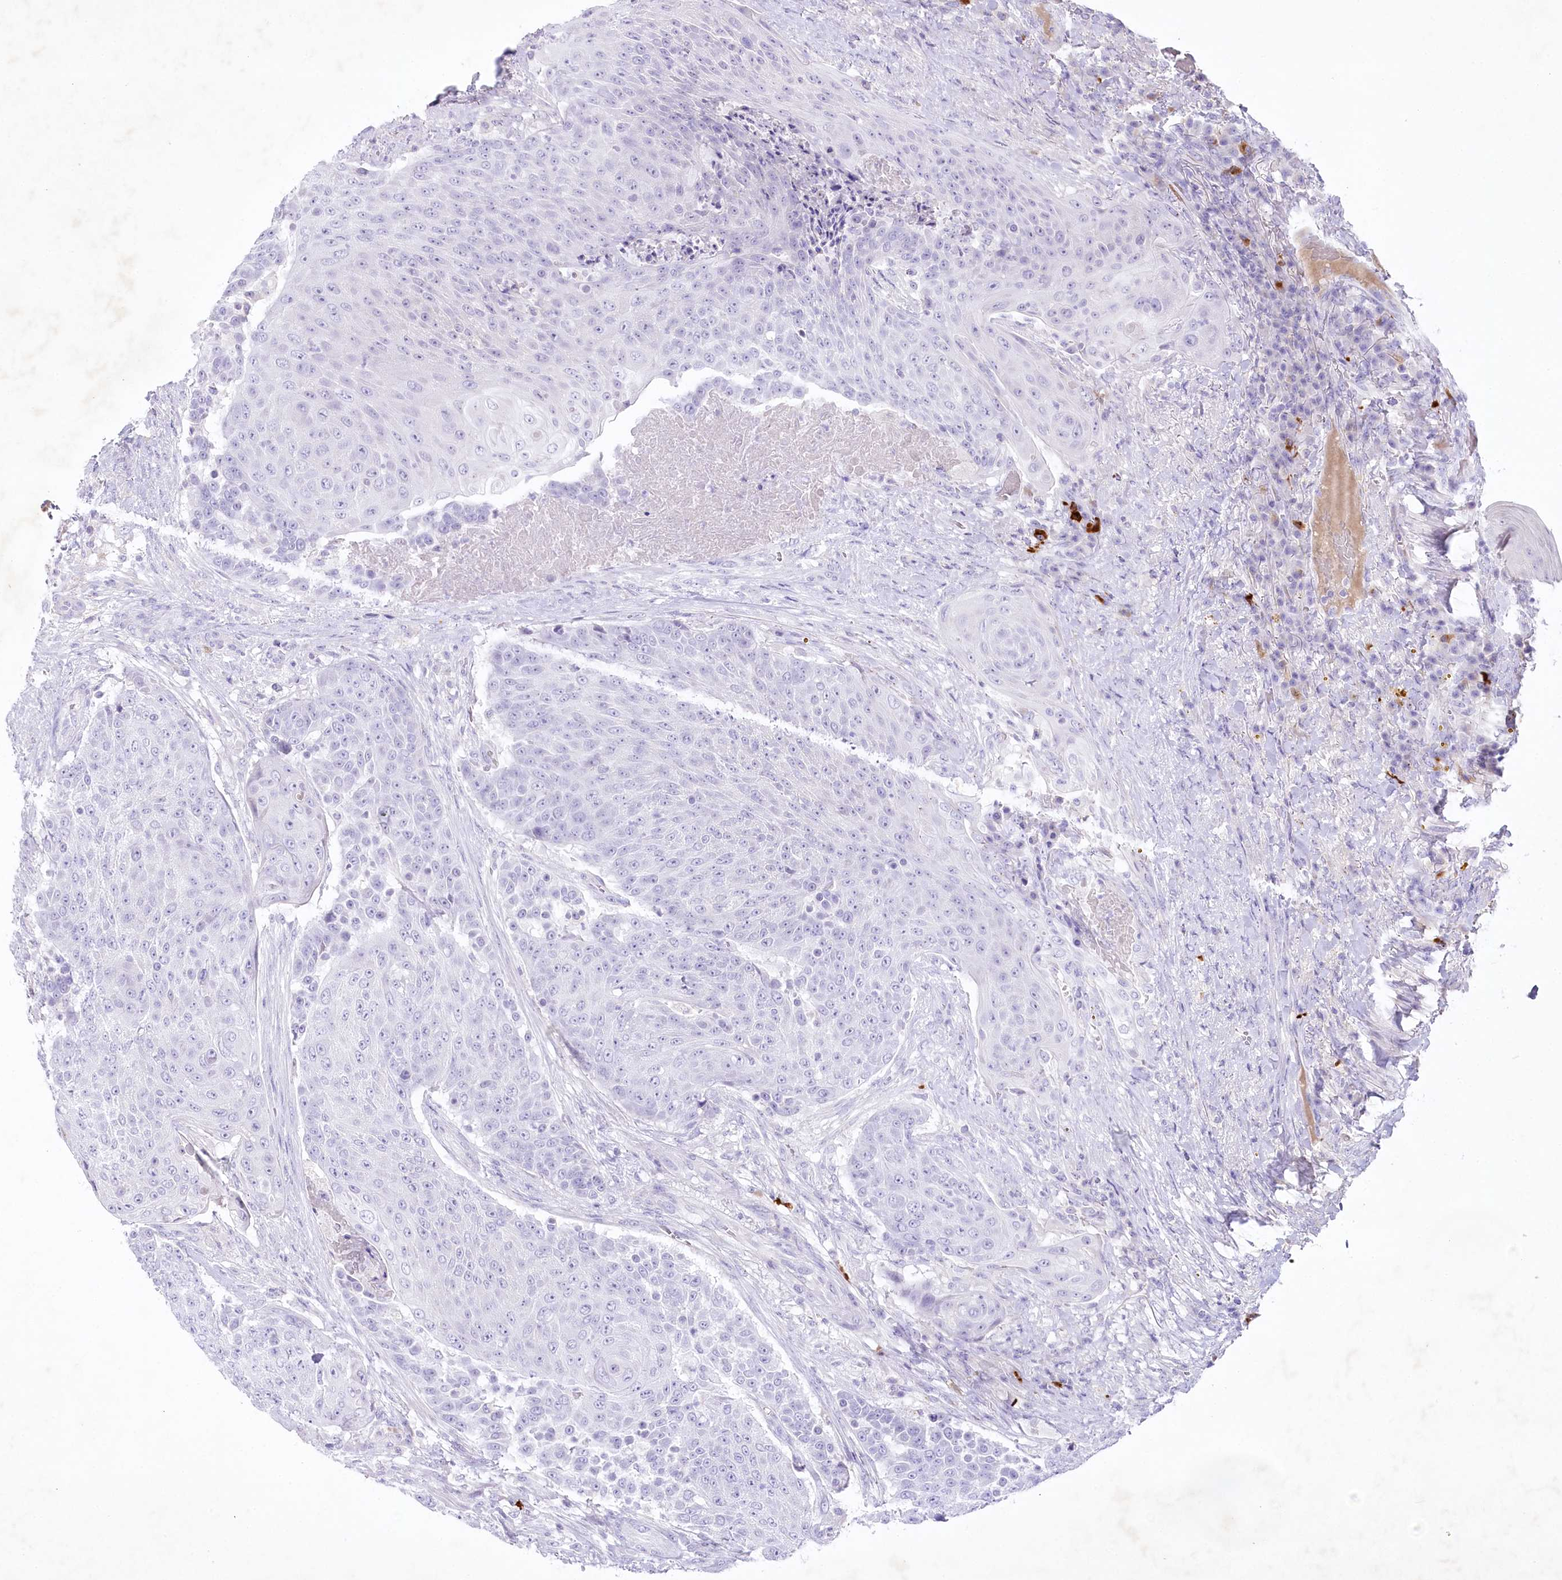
{"staining": {"intensity": "negative", "quantity": "none", "location": "none"}, "tissue": "urothelial cancer", "cell_type": "Tumor cells", "image_type": "cancer", "snomed": [{"axis": "morphology", "description": "Urothelial carcinoma, High grade"}, {"axis": "topography", "description": "Urinary bladder"}], "caption": "Immunohistochemistry (IHC) micrograph of high-grade urothelial carcinoma stained for a protein (brown), which displays no staining in tumor cells.", "gene": "MYOZ1", "patient": {"sex": "female", "age": 63}}